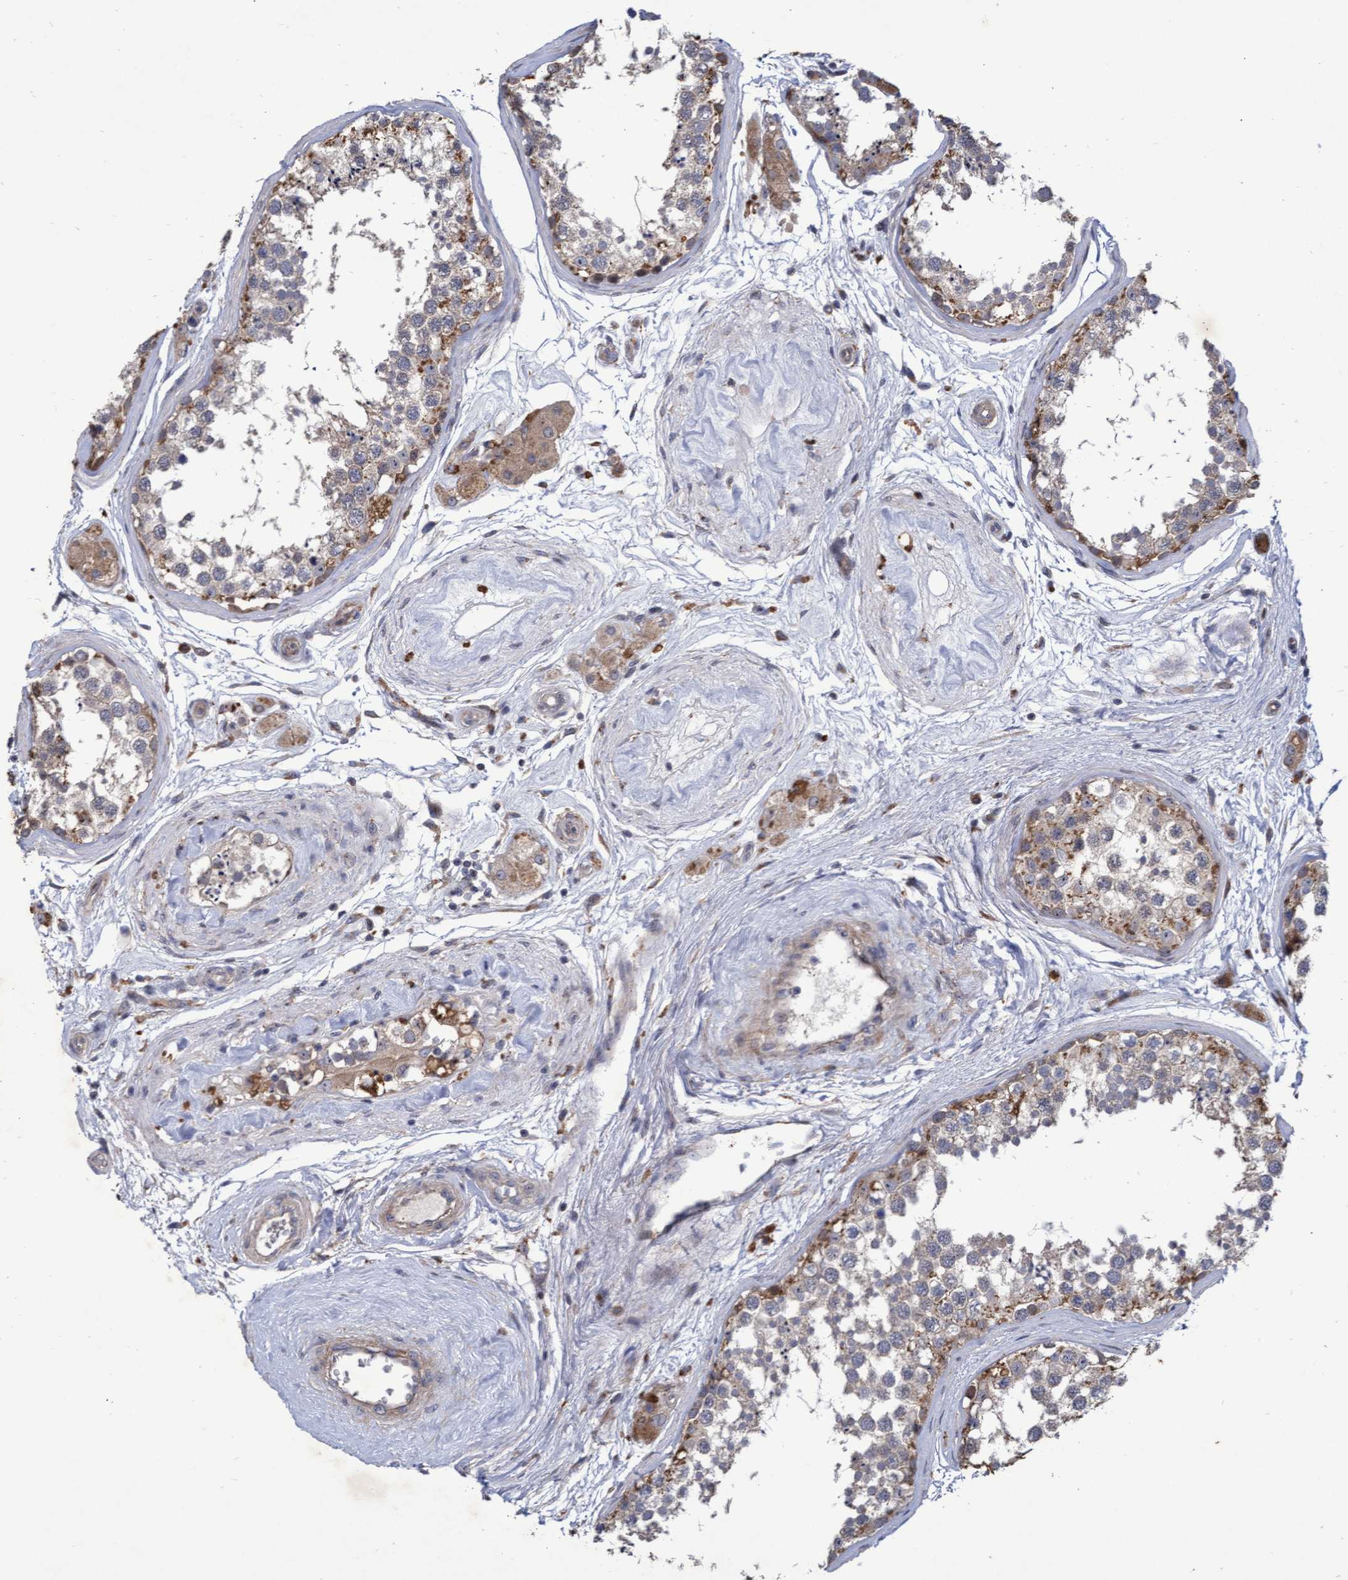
{"staining": {"intensity": "moderate", "quantity": "25%-75%", "location": "cytoplasmic/membranous"}, "tissue": "testis", "cell_type": "Cells in seminiferous ducts", "image_type": "normal", "snomed": [{"axis": "morphology", "description": "Normal tissue, NOS"}, {"axis": "topography", "description": "Testis"}], "caption": "The image exhibits immunohistochemical staining of unremarkable testis. There is moderate cytoplasmic/membranous staining is appreciated in about 25%-75% of cells in seminiferous ducts. (Brightfield microscopy of DAB IHC at high magnification).", "gene": "ABCF2", "patient": {"sex": "male", "age": 56}}